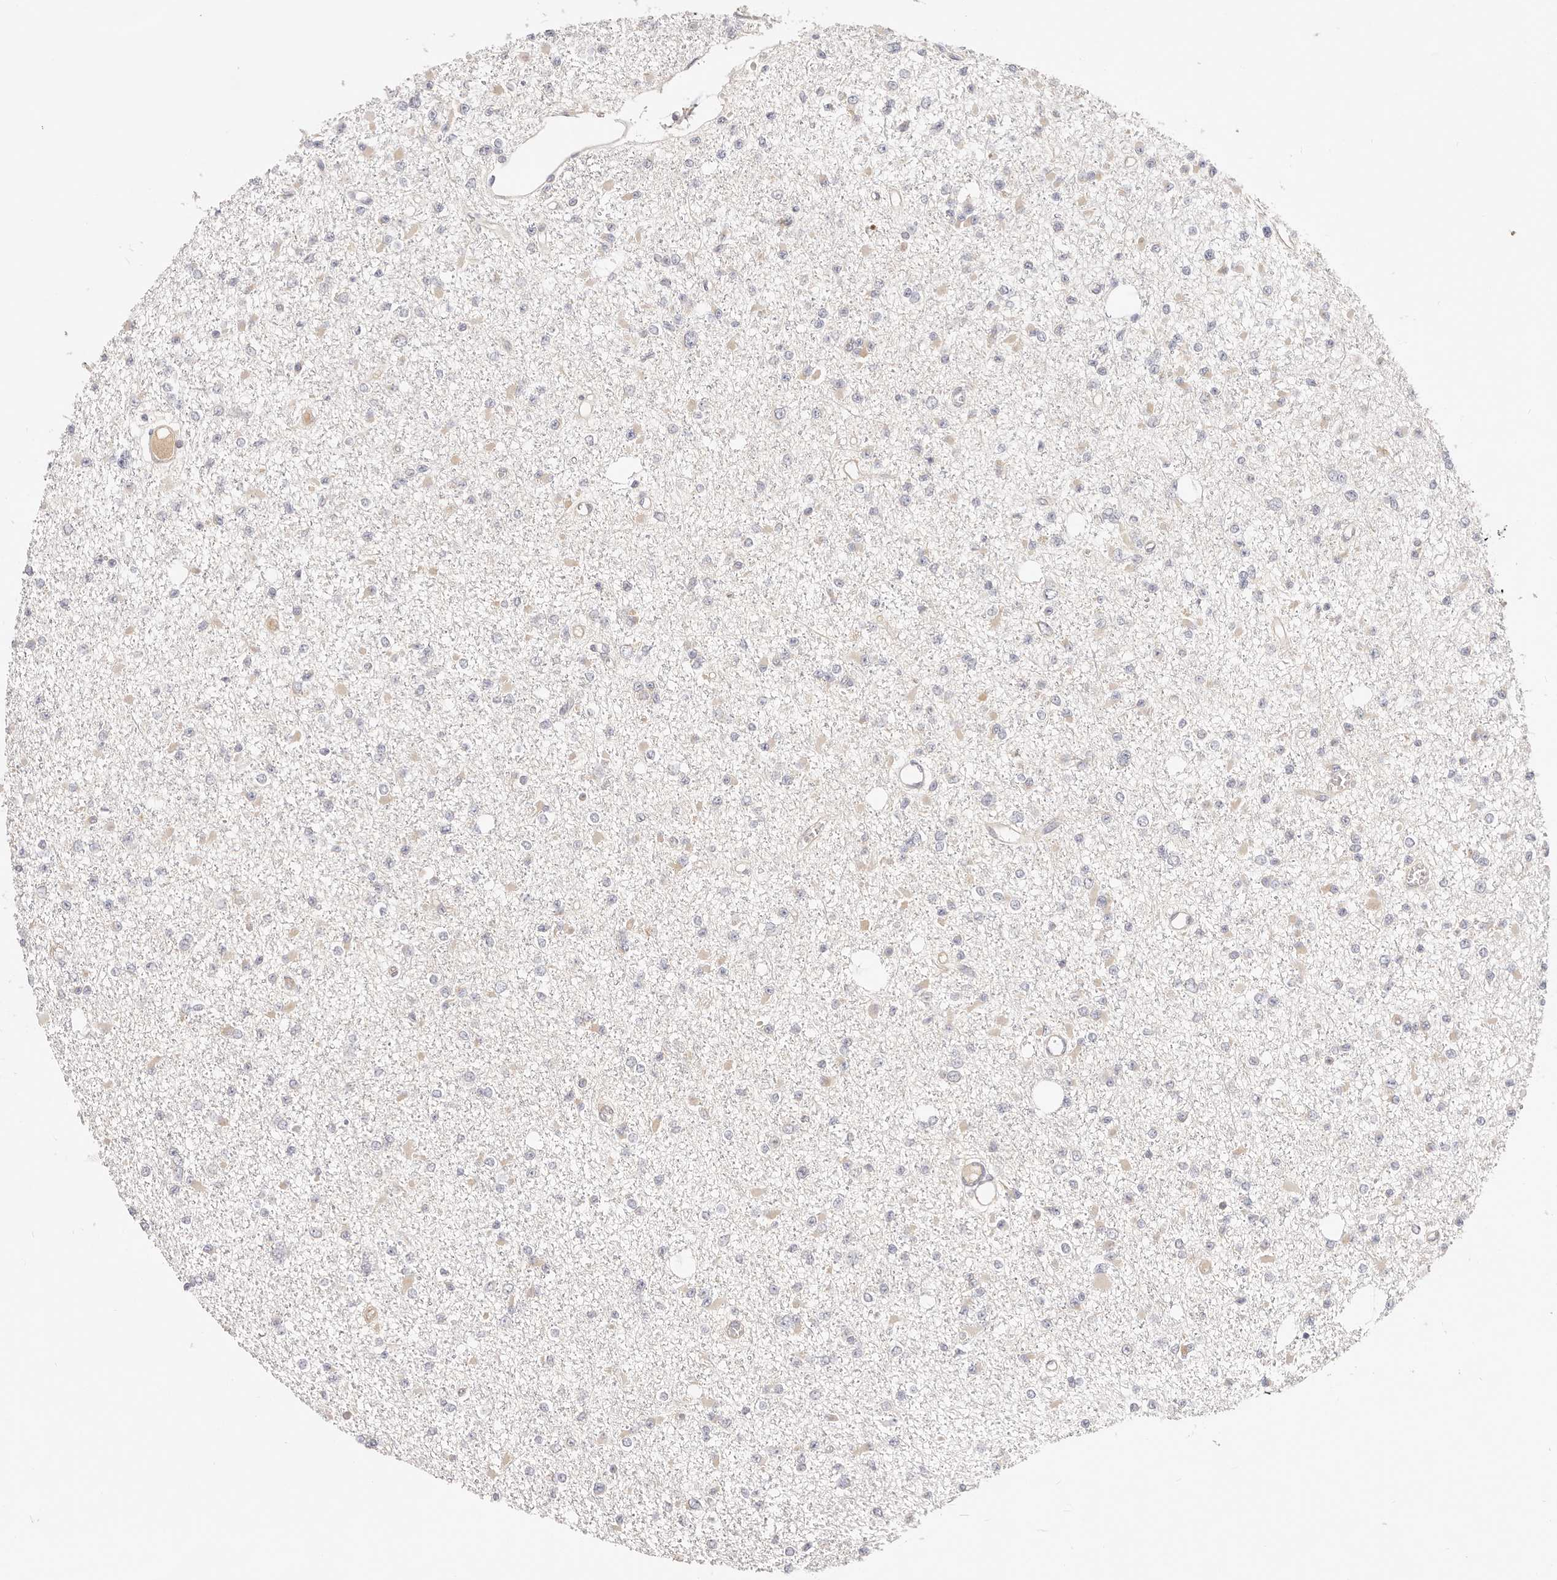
{"staining": {"intensity": "weak", "quantity": "<25%", "location": "cytoplasmic/membranous"}, "tissue": "glioma", "cell_type": "Tumor cells", "image_type": "cancer", "snomed": [{"axis": "morphology", "description": "Glioma, malignant, Low grade"}, {"axis": "topography", "description": "Brain"}], "caption": "Human glioma stained for a protein using immunohistochemistry reveals no staining in tumor cells.", "gene": "KCMF1", "patient": {"sex": "female", "age": 22}}